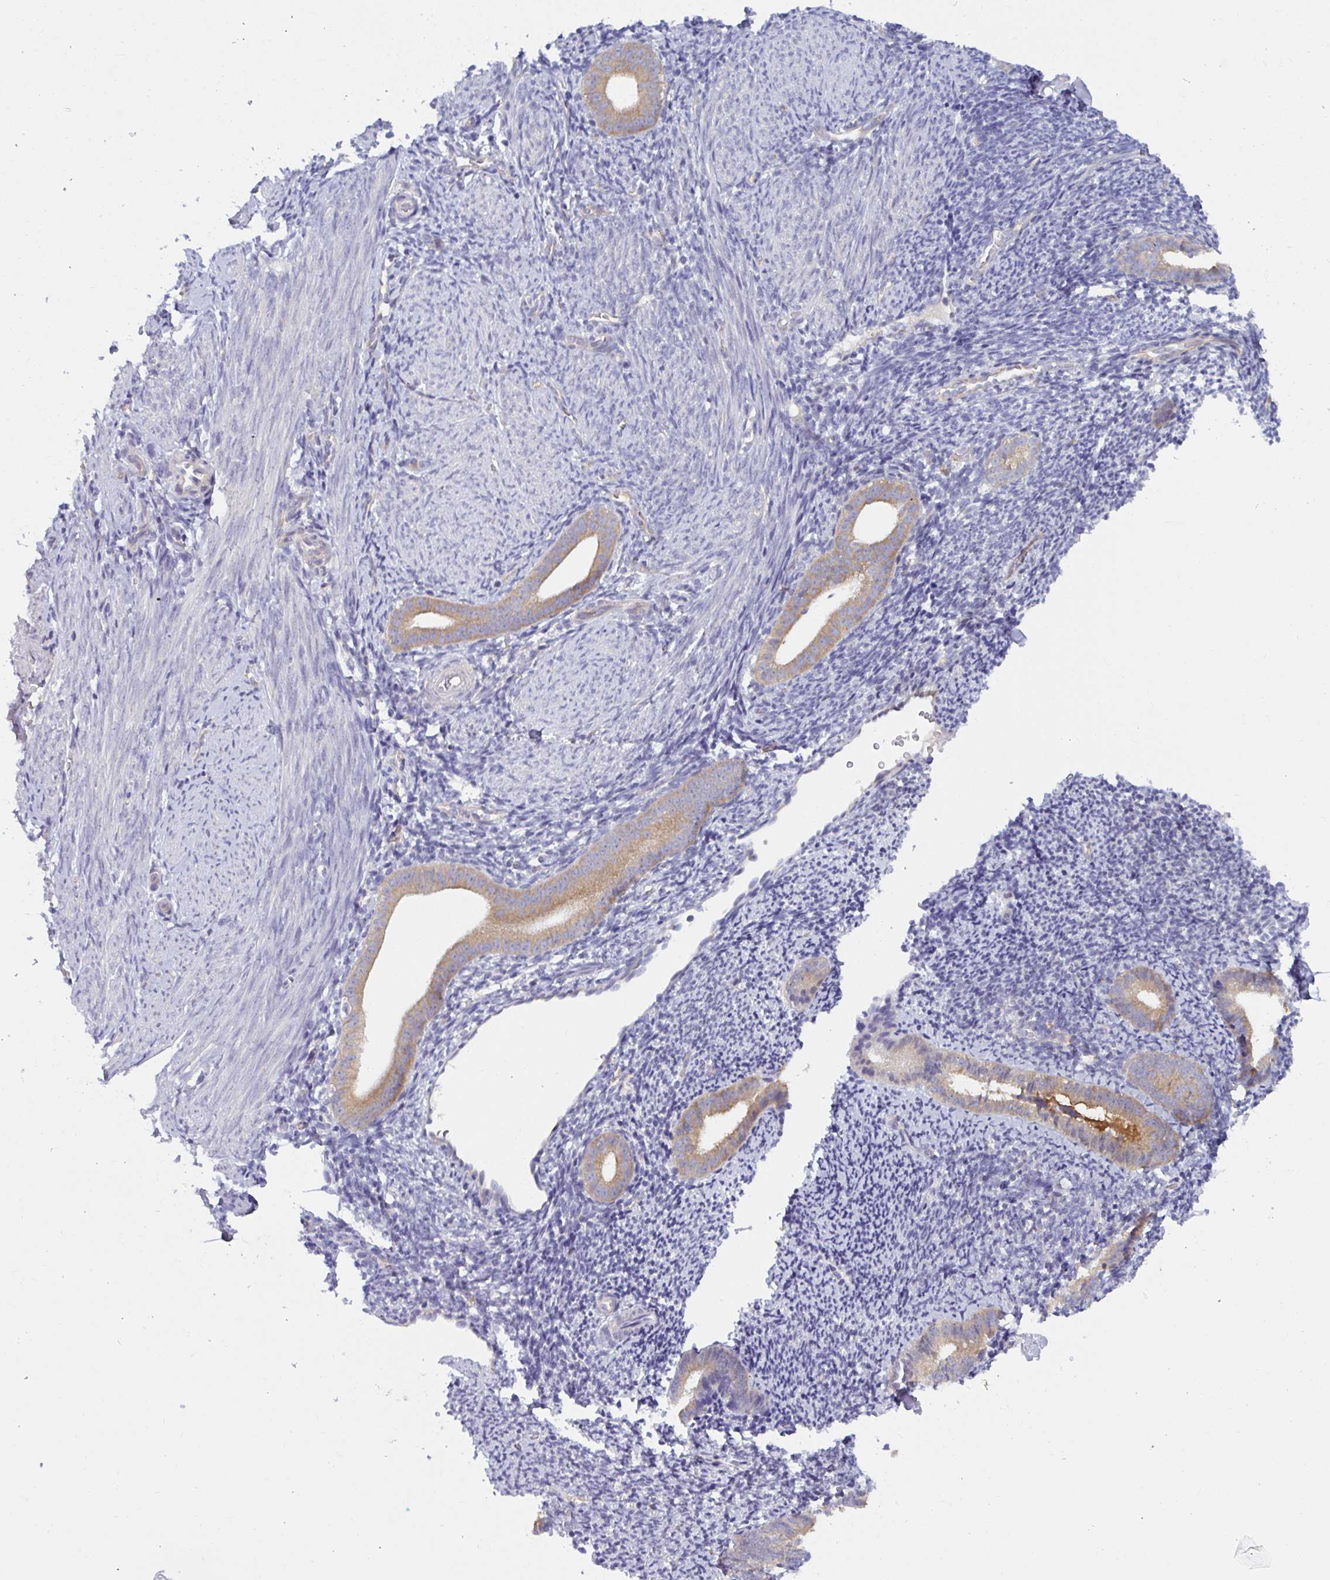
{"staining": {"intensity": "negative", "quantity": "none", "location": "none"}, "tissue": "endometrium", "cell_type": "Cells in endometrial stroma", "image_type": "normal", "snomed": [{"axis": "morphology", "description": "Normal tissue, NOS"}, {"axis": "topography", "description": "Endometrium"}], "caption": "IHC image of normal endometrium: human endometrium stained with DAB (3,3'-diaminobenzidine) reveals no significant protein expression in cells in endometrial stroma.", "gene": "SLC30A6", "patient": {"sex": "female", "age": 39}}